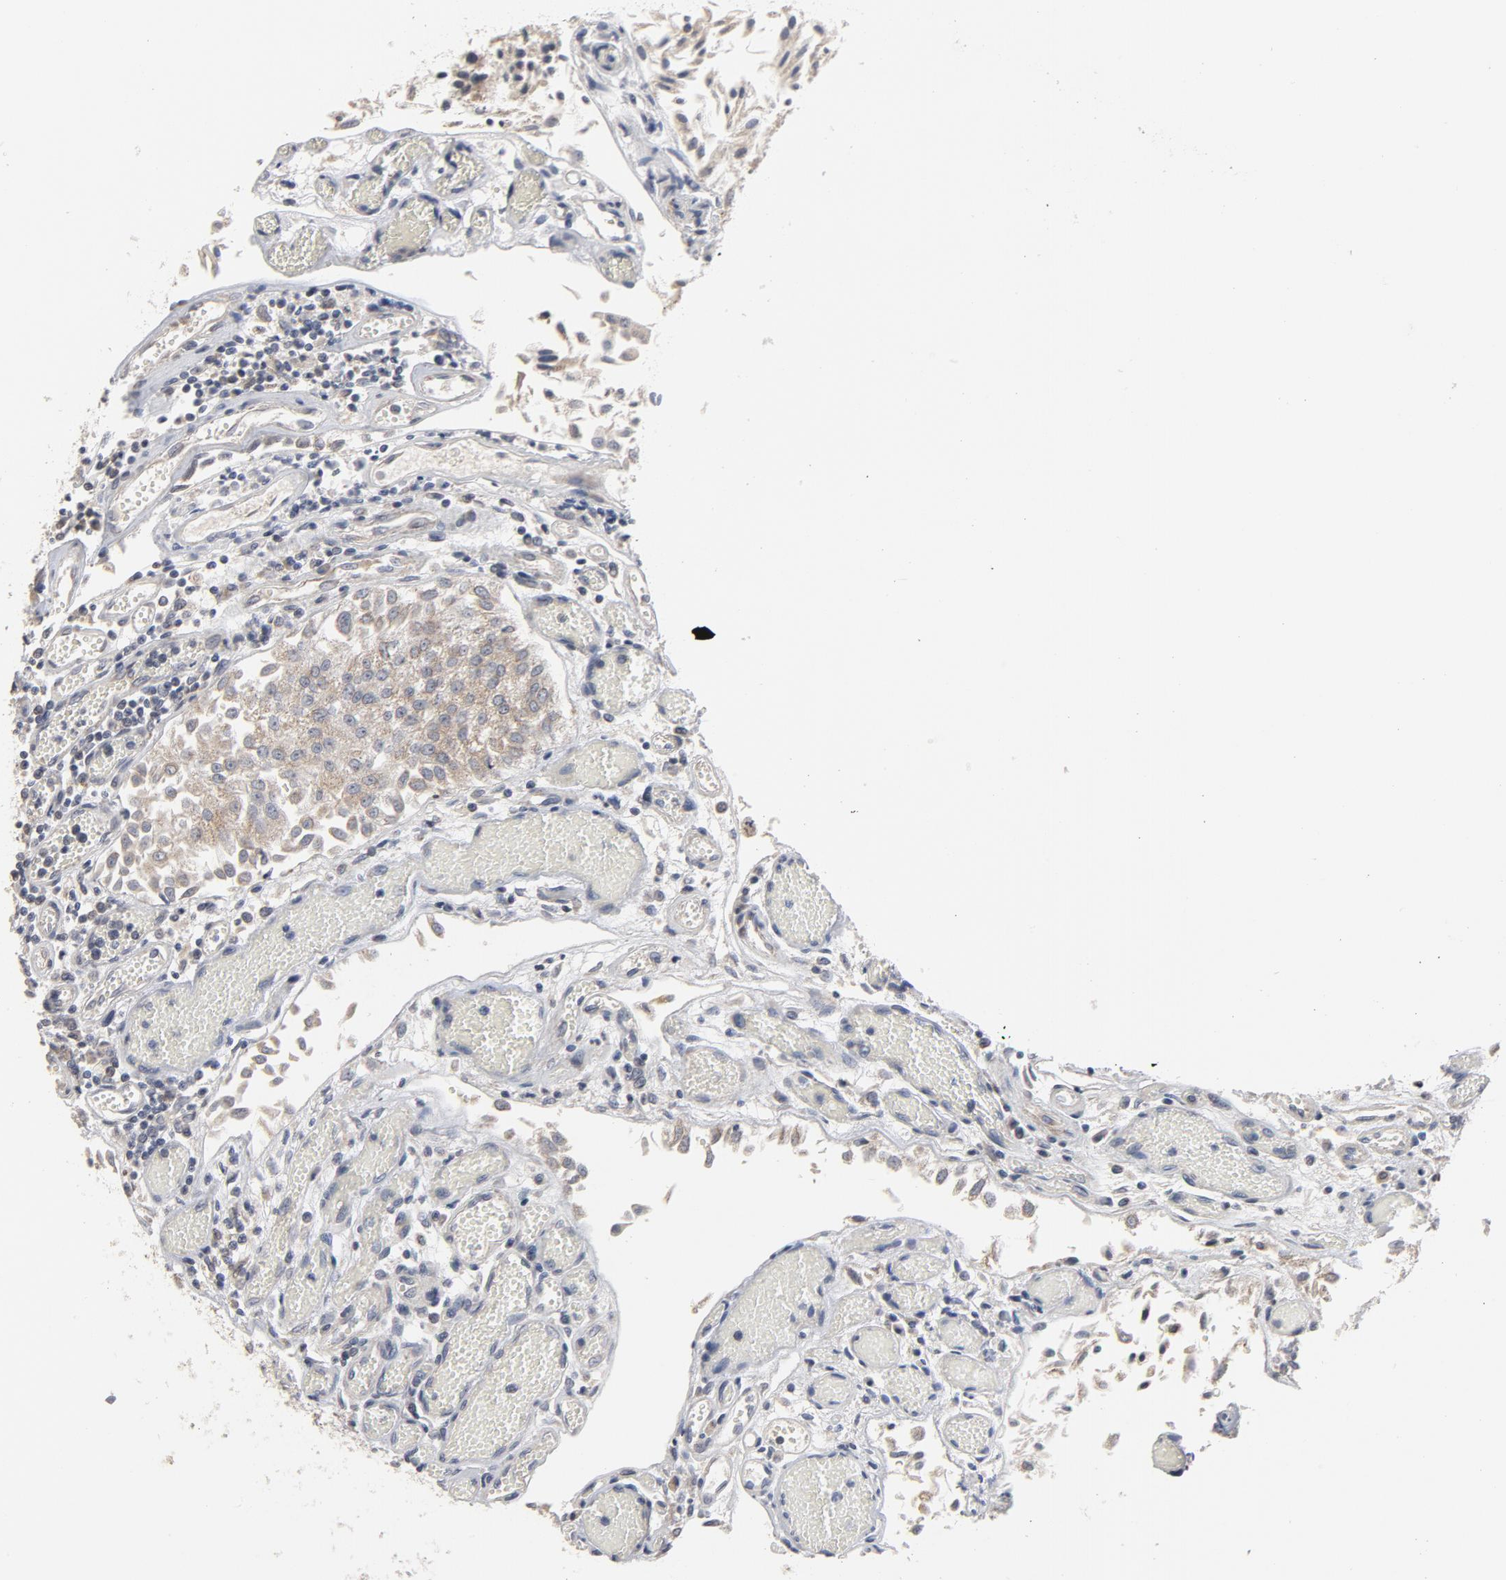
{"staining": {"intensity": "weak", "quantity": "<25%", "location": "cytoplasmic/membranous"}, "tissue": "urothelial cancer", "cell_type": "Tumor cells", "image_type": "cancer", "snomed": [{"axis": "morphology", "description": "Urothelial carcinoma, Low grade"}, {"axis": "topography", "description": "Urinary bladder"}], "caption": "This is an IHC photomicrograph of low-grade urothelial carcinoma. There is no expression in tumor cells.", "gene": "PPP1R1B", "patient": {"sex": "male", "age": 86}}